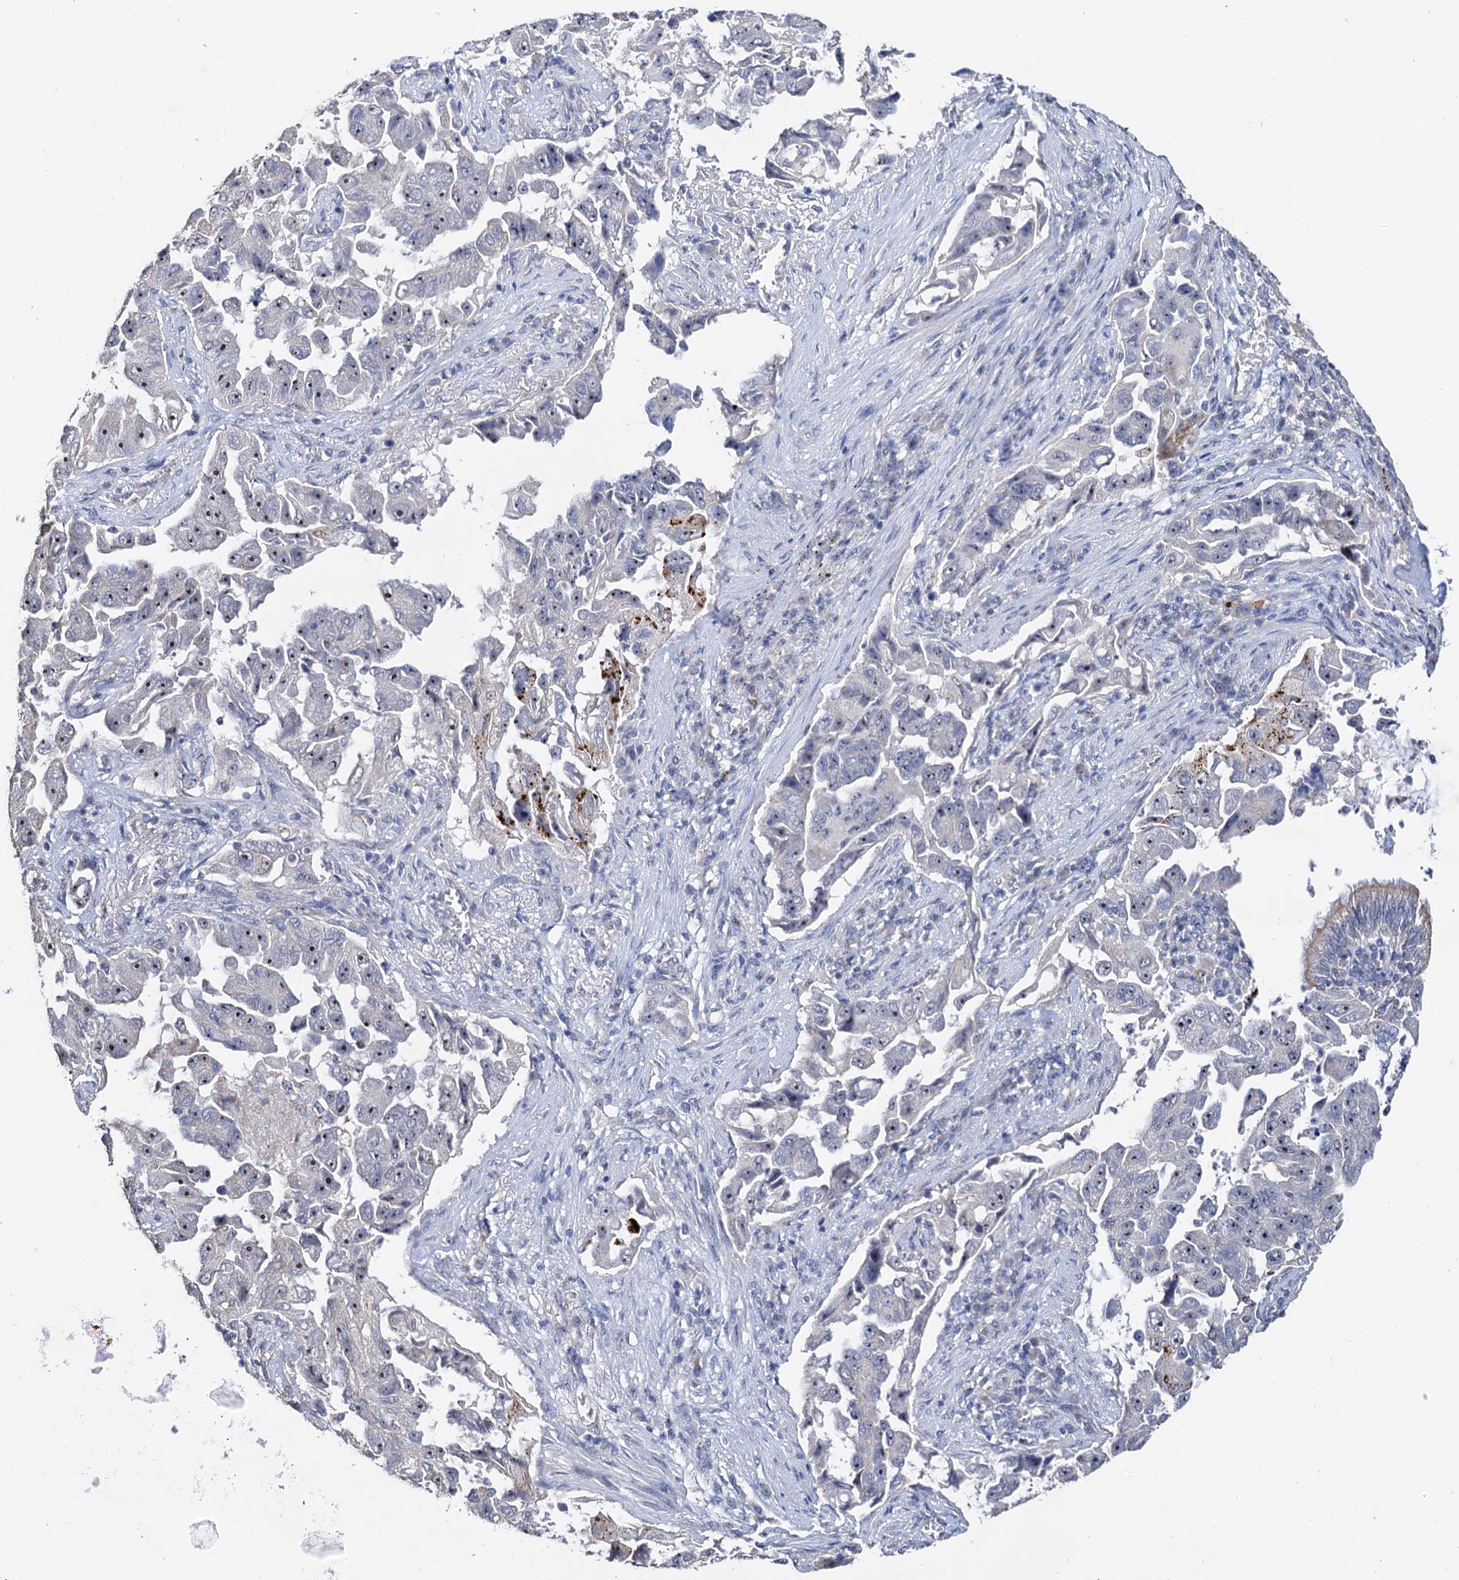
{"staining": {"intensity": "weak", "quantity": "25%-75%", "location": "nuclear"}, "tissue": "lung cancer", "cell_type": "Tumor cells", "image_type": "cancer", "snomed": [{"axis": "morphology", "description": "Adenocarcinoma, NOS"}, {"axis": "topography", "description": "Lung"}], "caption": "Immunohistochemistry histopathology image of neoplastic tissue: adenocarcinoma (lung) stained using immunohistochemistry (IHC) demonstrates low levels of weak protein expression localized specifically in the nuclear of tumor cells, appearing as a nuclear brown color.", "gene": "C2CD3", "patient": {"sex": "female", "age": 51}}